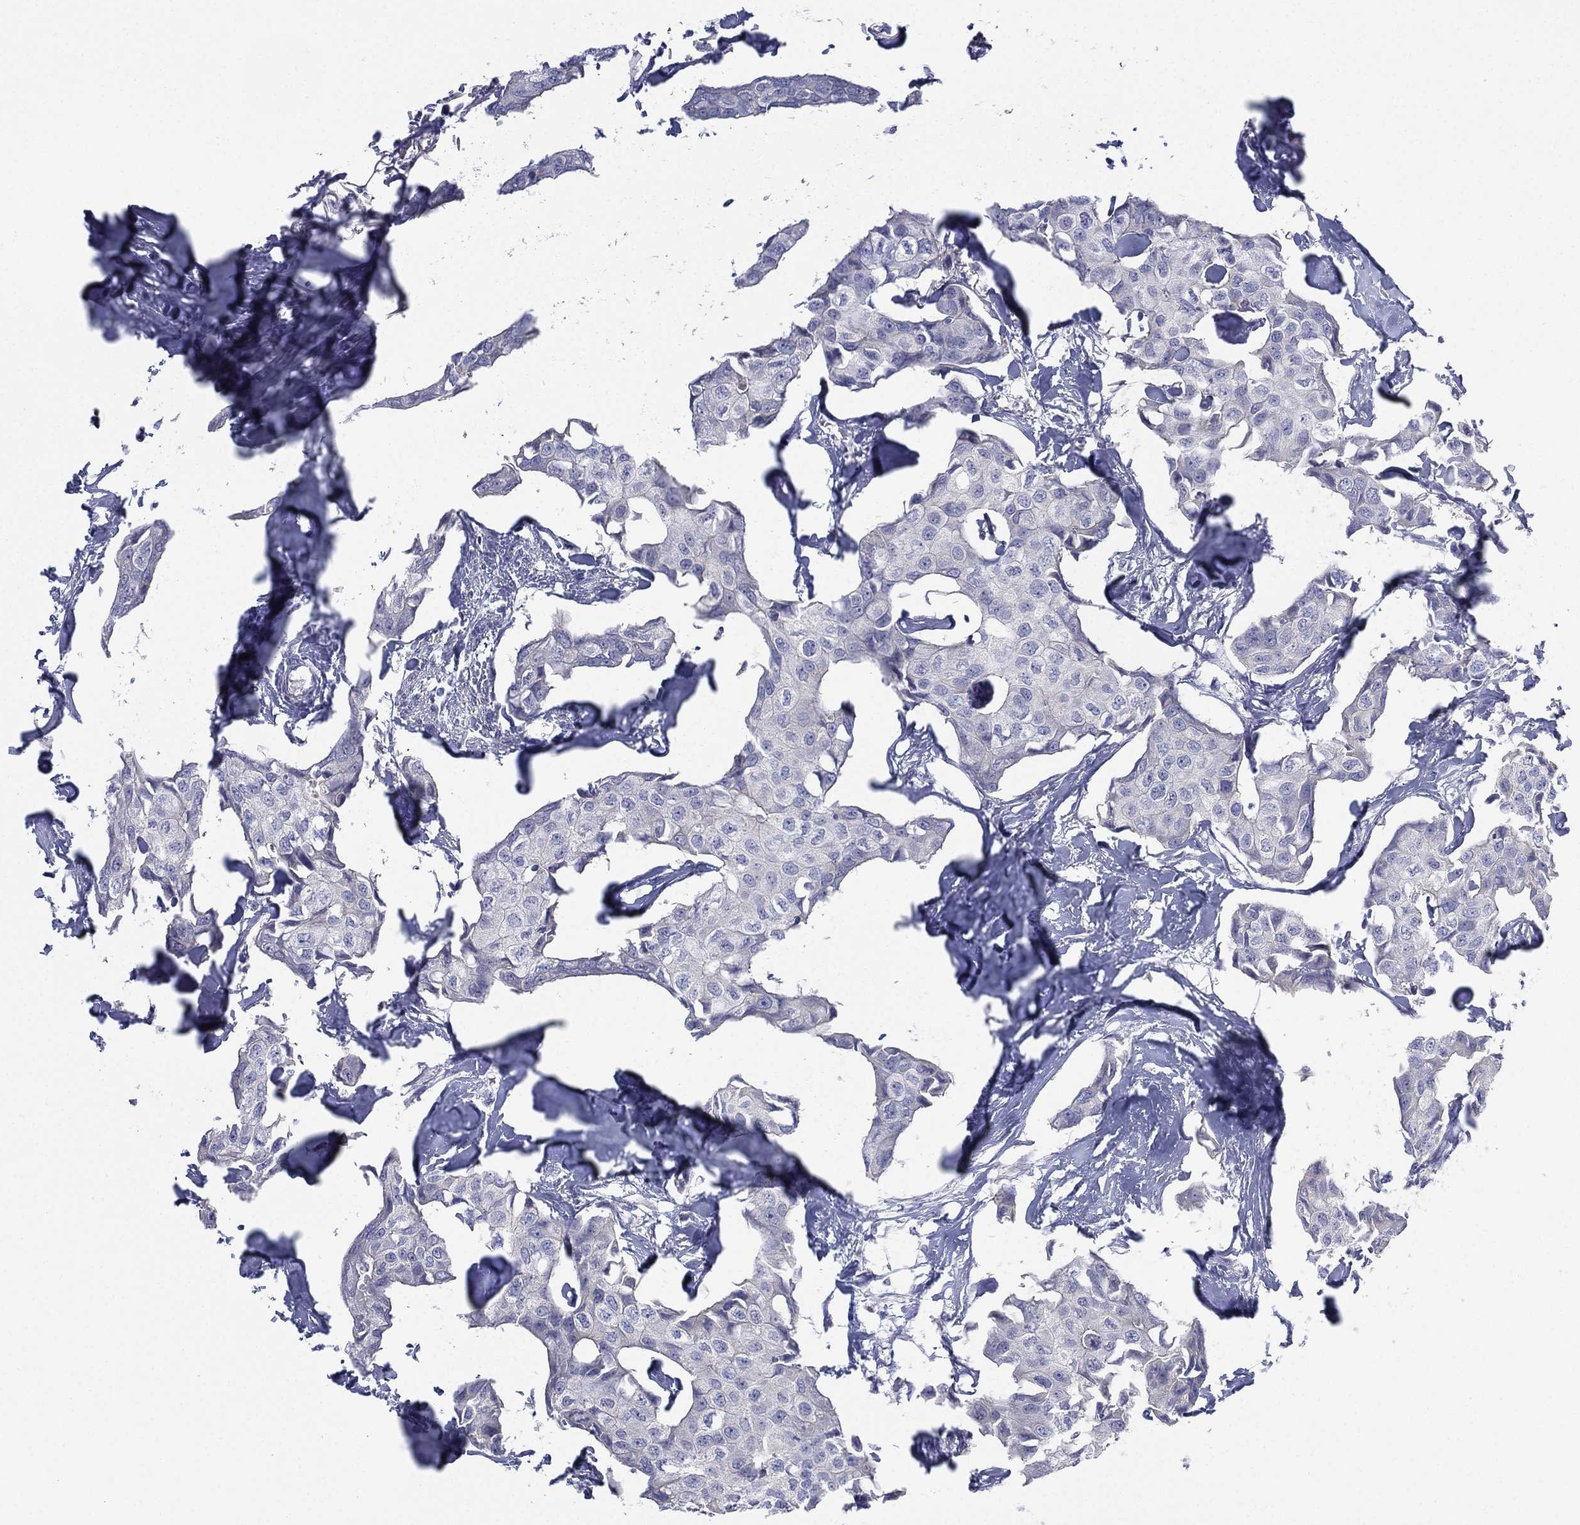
{"staining": {"intensity": "negative", "quantity": "none", "location": "none"}, "tissue": "breast cancer", "cell_type": "Tumor cells", "image_type": "cancer", "snomed": [{"axis": "morphology", "description": "Duct carcinoma"}, {"axis": "topography", "description": "Breast"}], "caption": "This is a photomicrograph of IHC staining of breast cancer, which shows no staining in tumor cells.", "gene": "CYP2D6", "patient": {"sex": "female", "age": 80}}